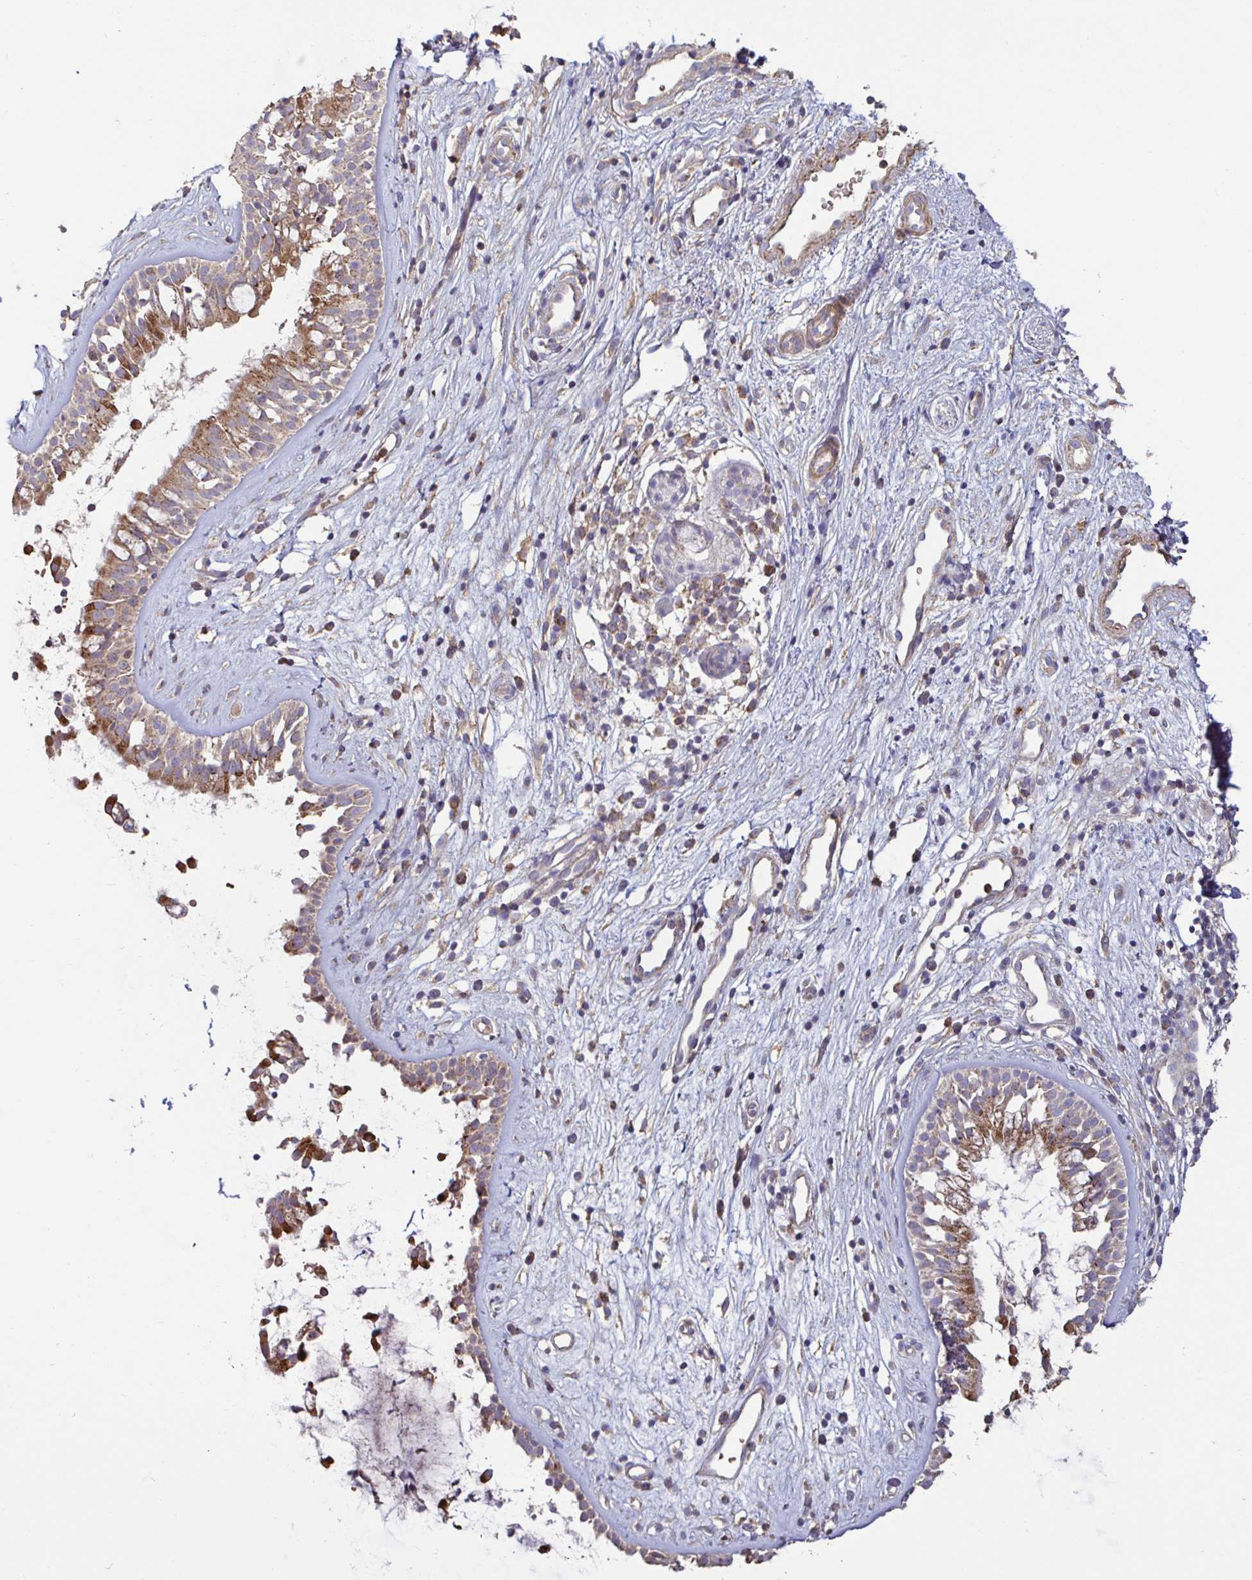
{"staining": {"intensity": "moderate", "quantity": ">75%", "location": "cytoplasmic/membranous"}, "tissue": "nasopharynx", "cell_type": "Respiratory epithelial cells", "image_type": "normal", "snomed": [{"axis": "morphology", "description": "Normal tissue, NOS"}, {"axis": "topography", "description": "Nasopharynx"}], "caption": "IHC micrograph of normal human nasopharynx stained for a protein (brown), which exhibits medium levels of moderate cytoplasmic/membranous positivity in approximately >75% of respiratory epithelial cells.", "gene": "SPRY1", "patient": {"sex": "male", "age": 32}}